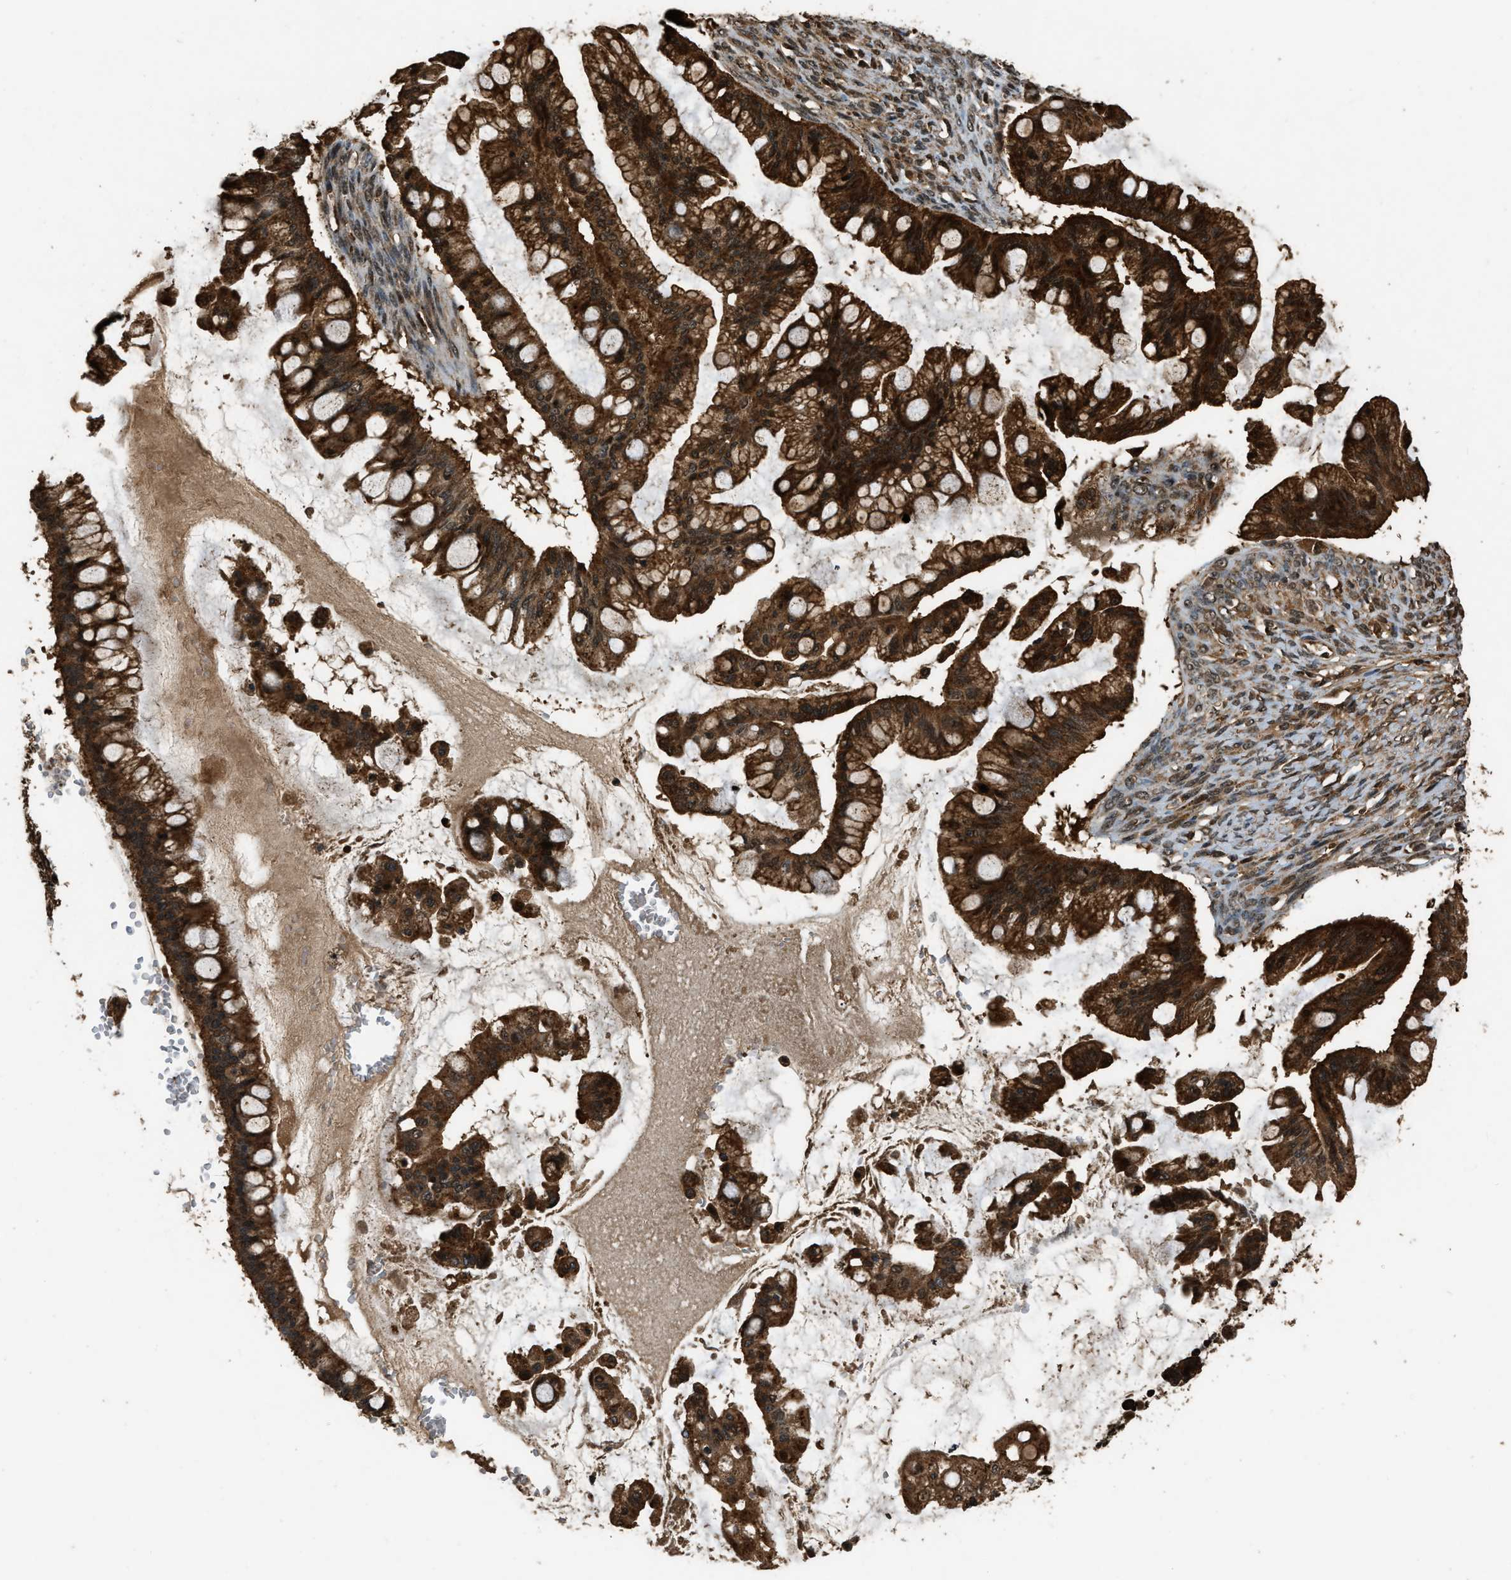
{"staining": {"intensity": "strong", "quantity": ">75%", "location": "cytoplasmic/membranous"}, "tissue": "ovarian cancer", "cell_type": "Tumor cells", "image_type": "cancer", "snomed": [{"axis": "morphology", "description": "Cystadenocarcinoma, mucinous, NOS"}, {"axis": "topography", "description": "Ovary"}], "caption": "Protein staining of ovarian cancer (mucinous cystadenocarcinoma) tissue demonstrates strong cytoplasmic/membranous staining in about >75% of tumor cells.", "gene": "RAP2A", "patient": {"sex": "female", "age": 73}}